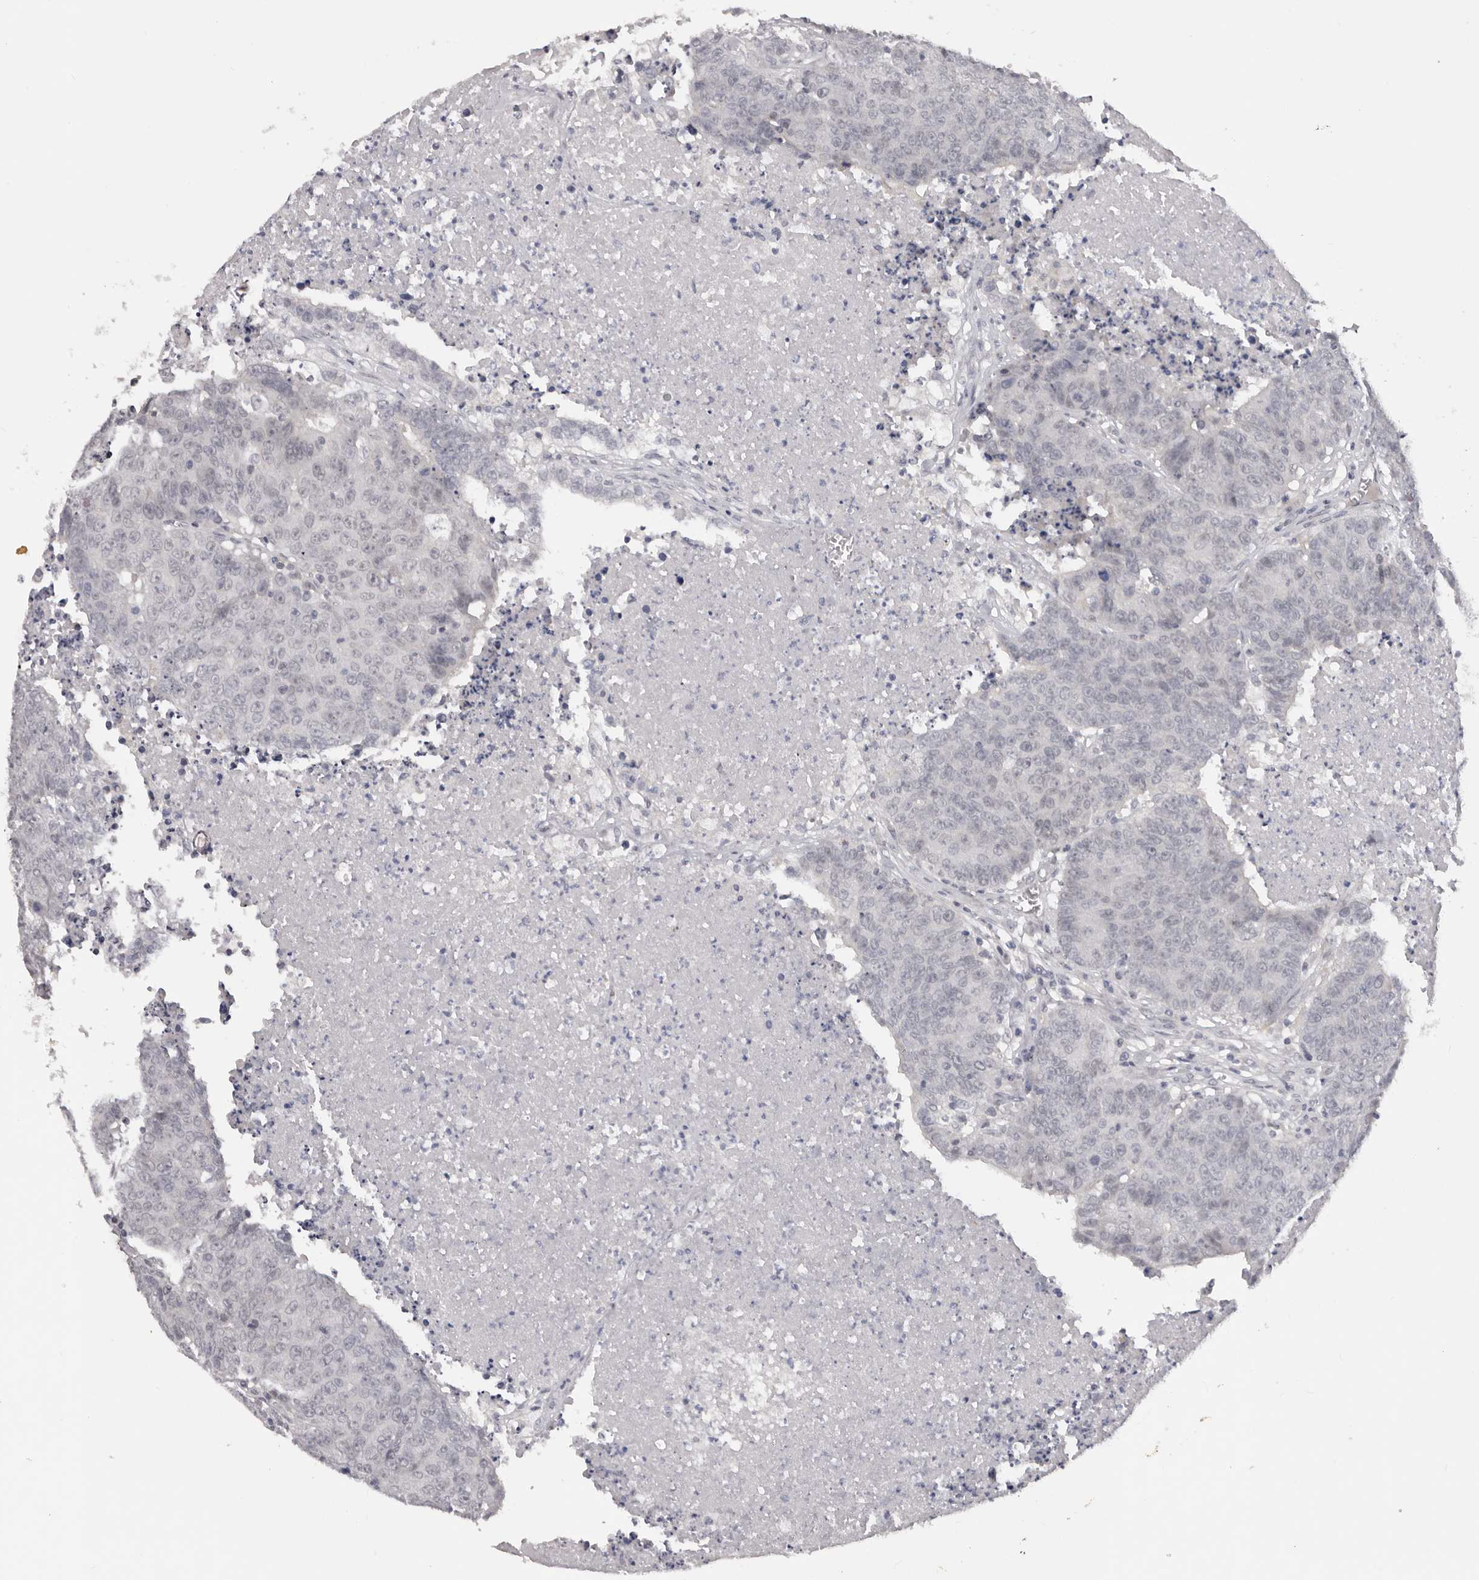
{"staining": {"intensity": "negative", "quantity": "none", "location": "none"}, "tissue": "colorectal cancer", "cell_type": "Tumor cells", "image_type": "cancer", "snomed": [{"axis": "morphology", "description": "Adenocarcinoma, NOS"}, {"axis": "topography", "description": "Colon"}], "caption": "An image of colorectal cancer (adenocarcinoma) stained for a protein displays no brown staining in tumor cells.", "gene": "TNR", "patient": {"sex": "female", "age": 53}}